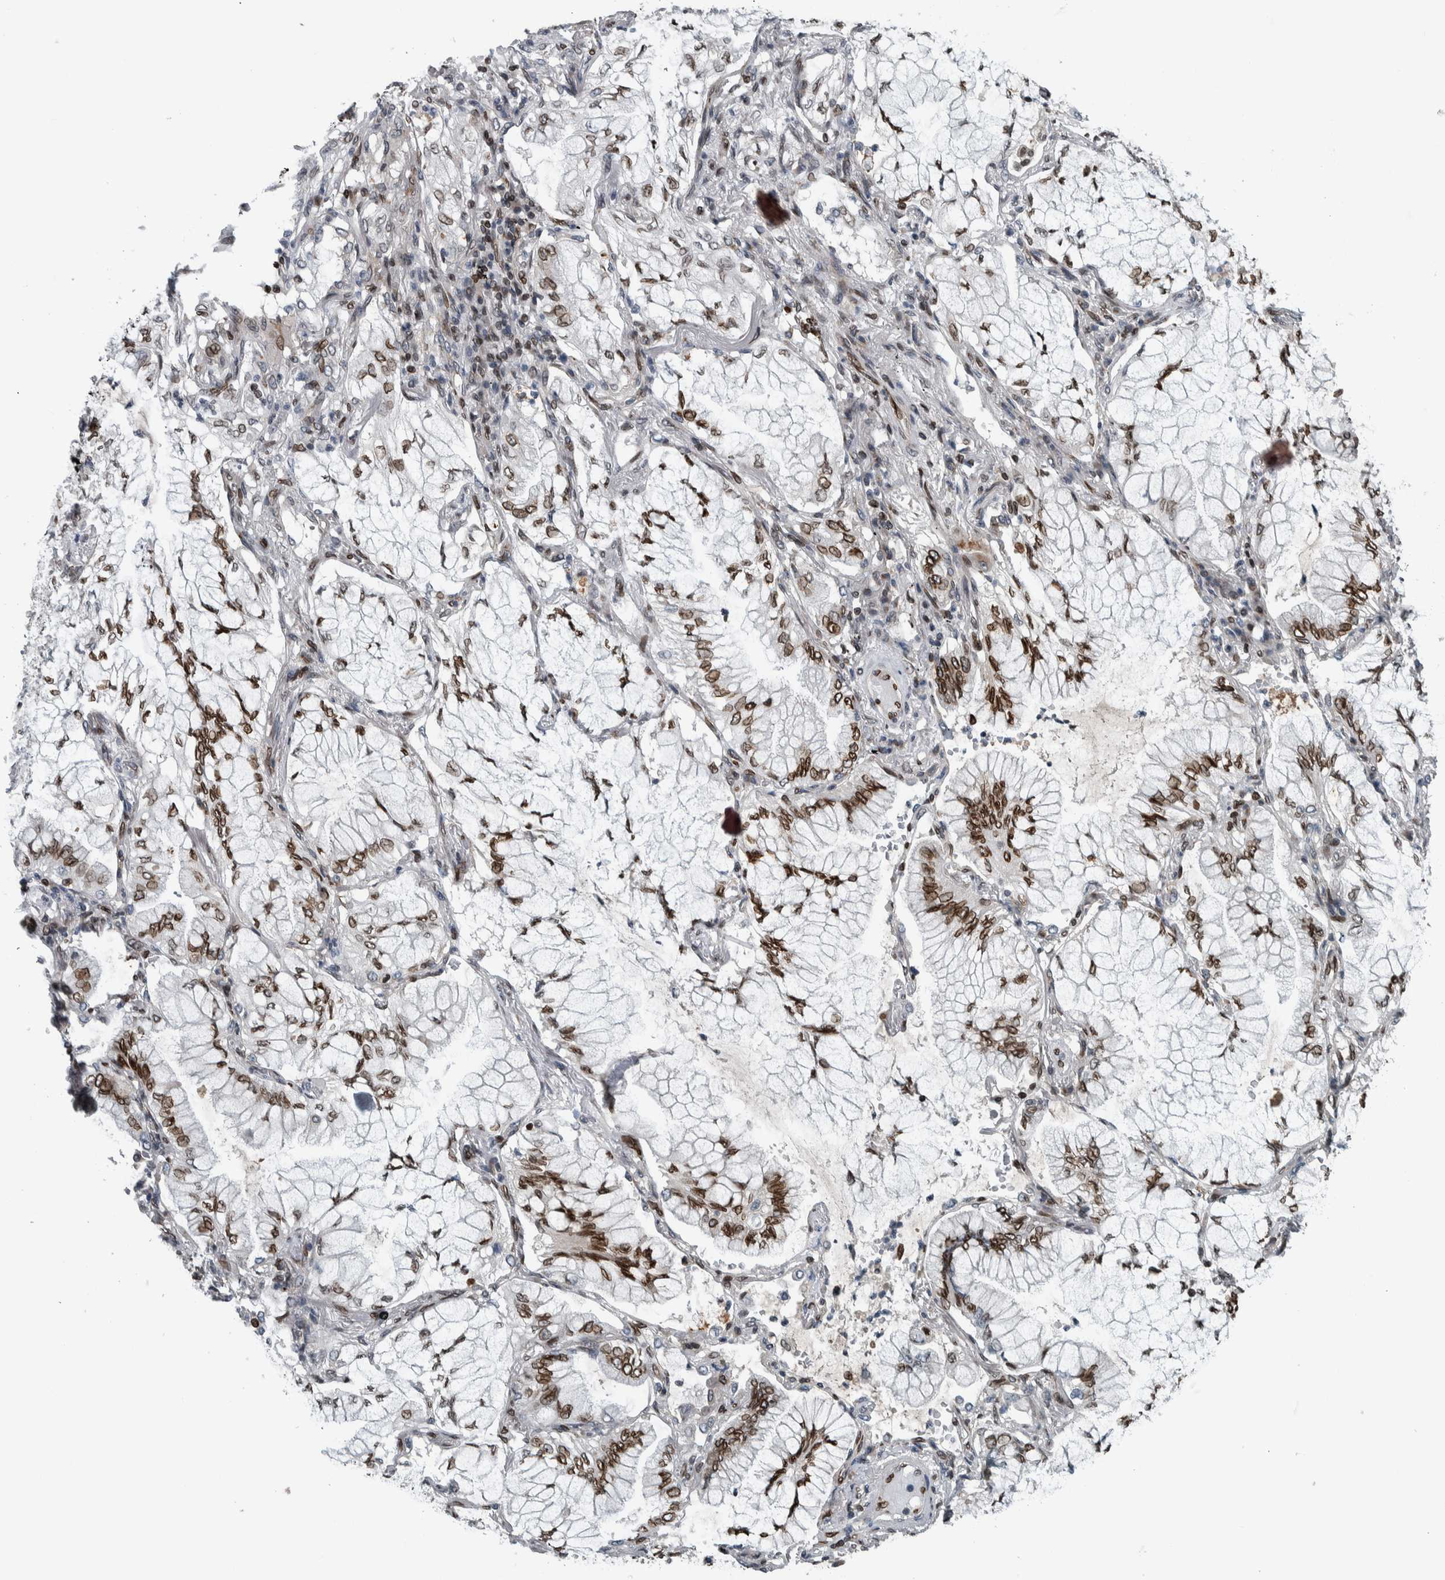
{"staining": {"intensity": "moderate", "quantity": ">75%", "location": "cytoplasmic/membranous,nuclear"}, "tissue": "lung cancer", "cell_type": "Tumor cells", "image_type": "cancer", "snomed": [{"axis": "morphology", "description": "Adenocarcinoma, NOS"}, {"axis": "topography", "description": "Lung"}], "caption": "Lung adenocarcinoma was stained to show a protein in brown. There is medium levels of moderate cytoplasmic/membranous and nuclear positivity in approximately >75% of tumor cells. The staining is performed using DAB (3,3'-diaminobenzidine) brown chromogen to label protein expression. The nuclei are counter-stained blue using hematoxylin.", "gene": "FAM135B", "patient": {"sex": "female", "age": 70}}